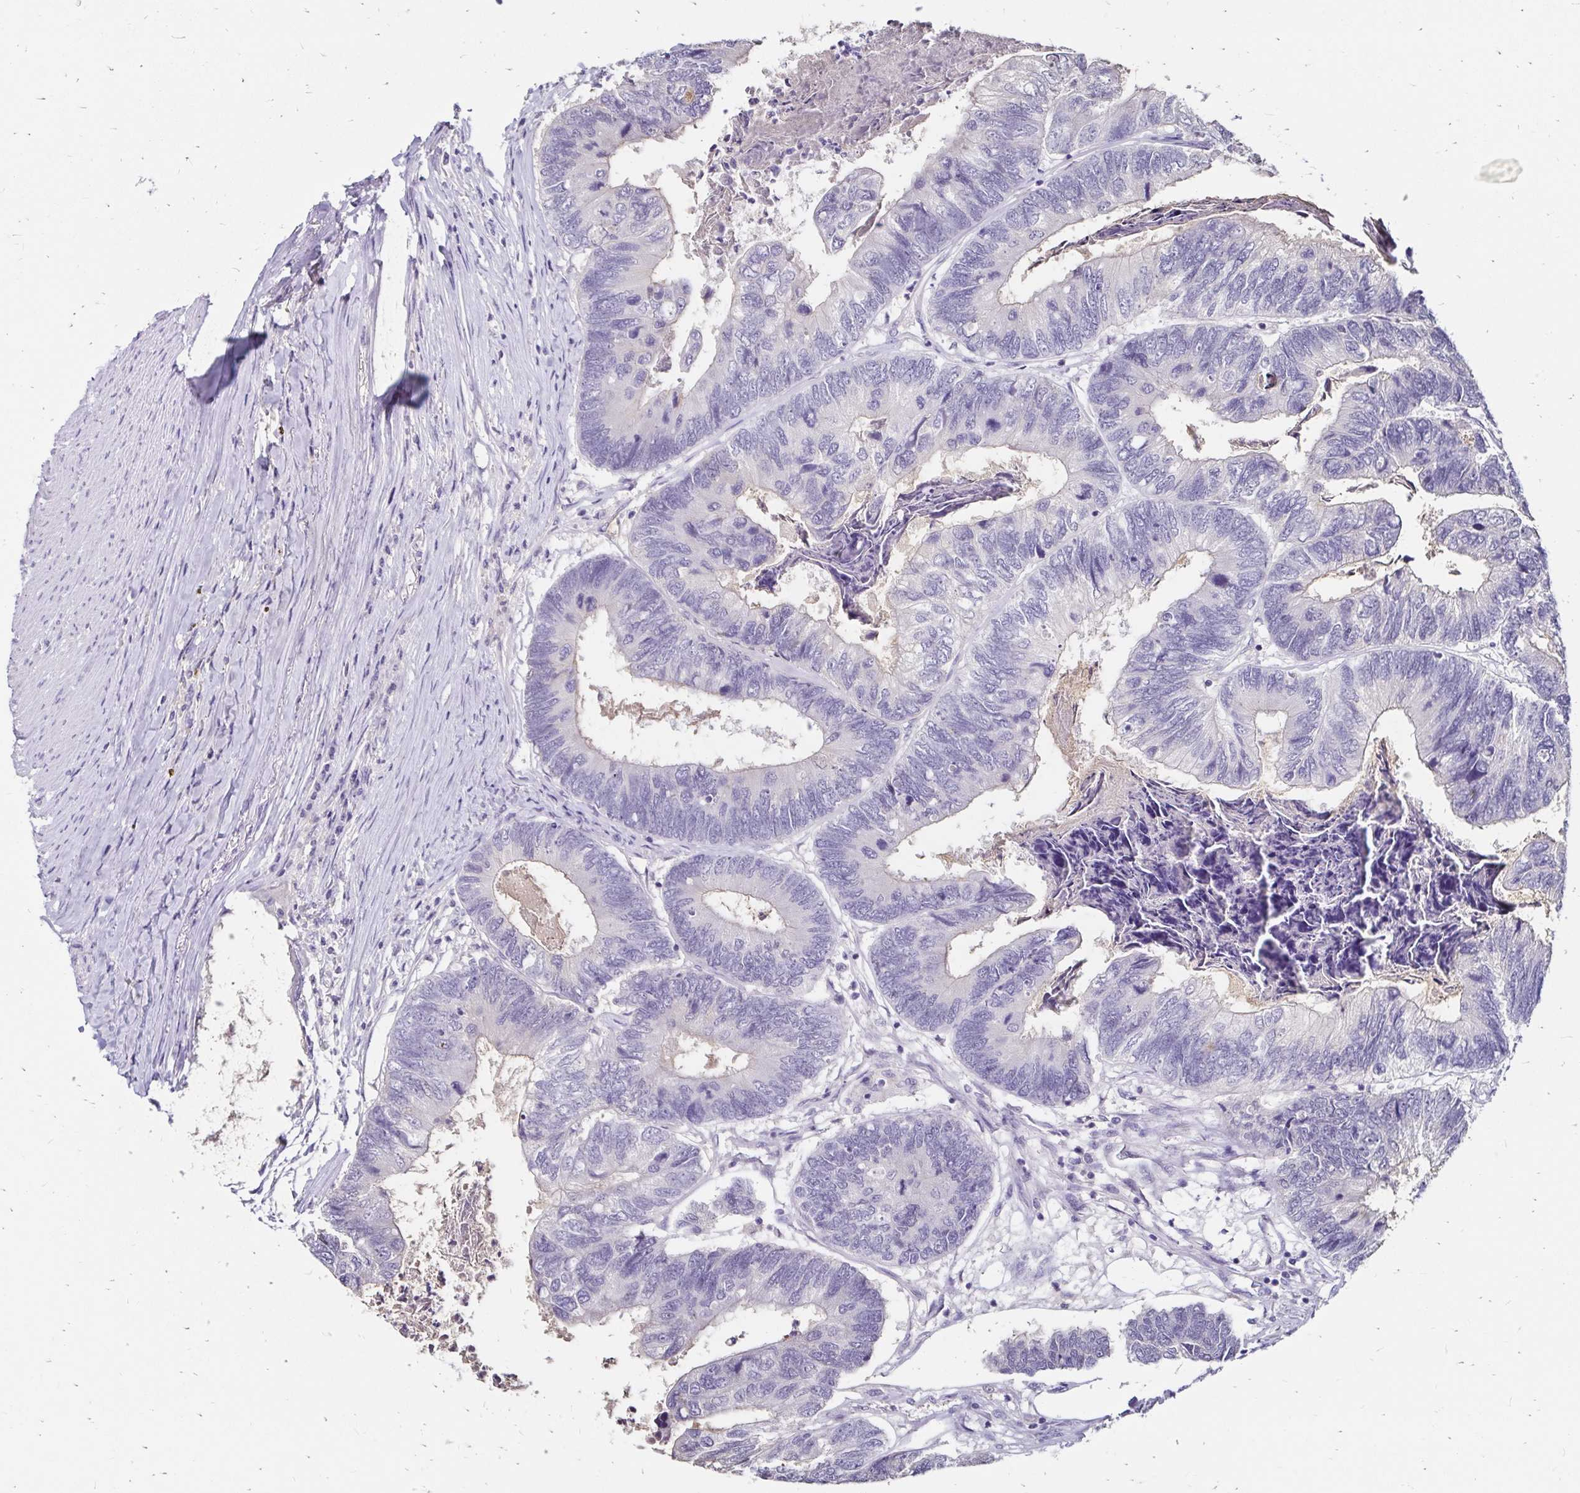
{"staining": {"intensity": "negative", "quantity": "none", "location": "none"}, "tissue": "colorectal cancer", "cell_type": "Tumor cells", "image_type": "cancer", "snomed": [{"axis": "morphology", "description": "Adenocarcinoma, NOS"}, {"axis": "topography", "description": "Colon"}], "caption": "The image exhibits no significant staining in tumor cells of colorectal adenocarcinoma.", "gene": "SCG3", "patient": {"sex": "female", "age": 67}}